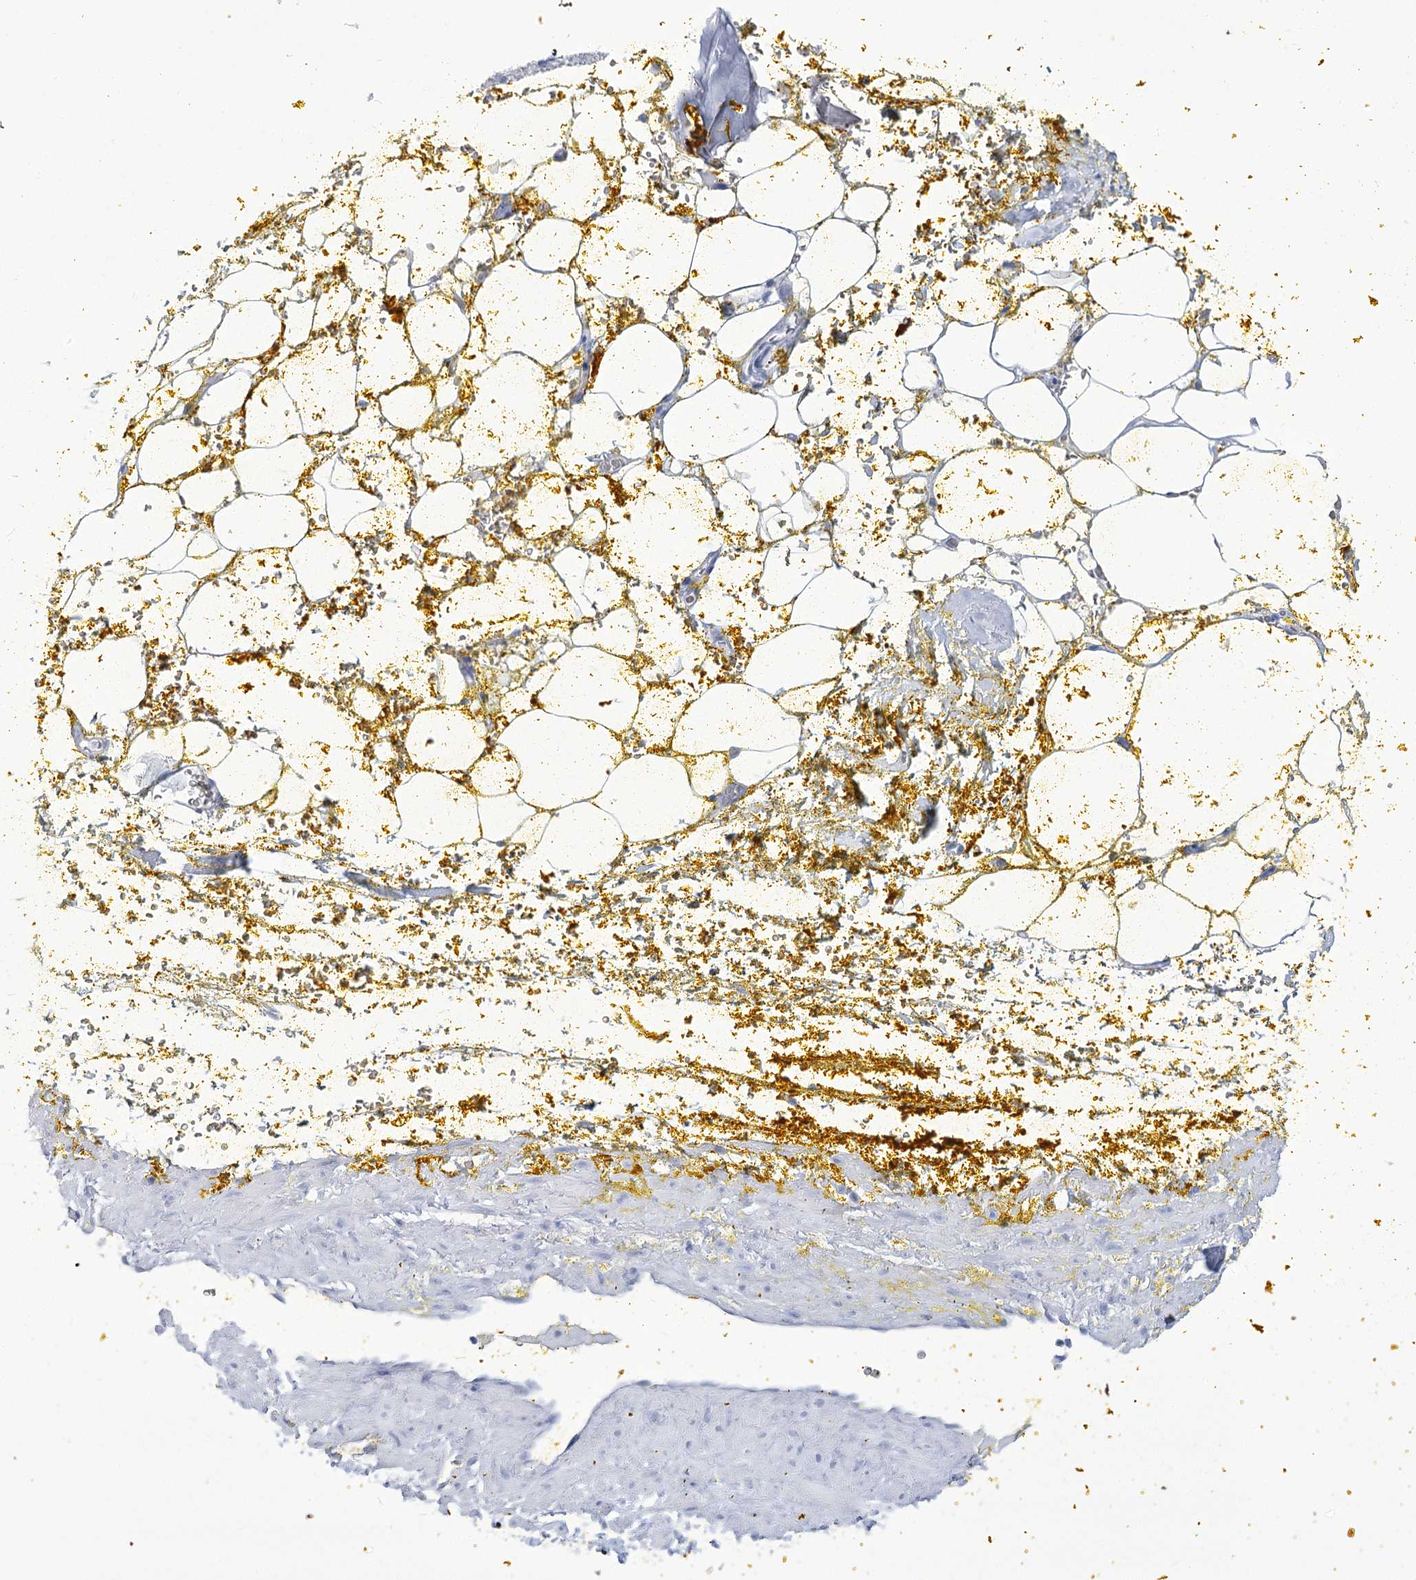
{"staining": {"intensity": "negative", "quantity": "none", "location": "none"}, "tissue": "adipose tissue", "cell_type": "Adipocytes", "image_type": "normal", "snomed": [{"axis": "morphology", "description": "Normal tissue, NOS"}, {"axis": "morphology", "description": "Adenocarcinoma, Low grade"}, {"axis": "topography", "description": "Prostate"}, {"axis": "topography", "description": "Peripheral nerve tissue"}], "caption": "An immunohistochemistry (IHC) histopathology image of unremarkable adipose tissue is shown. There is no staining in adipocytes of adipose tissue.", "gene": "UBA6", "patient": {"sex": "male", "age": 63}}